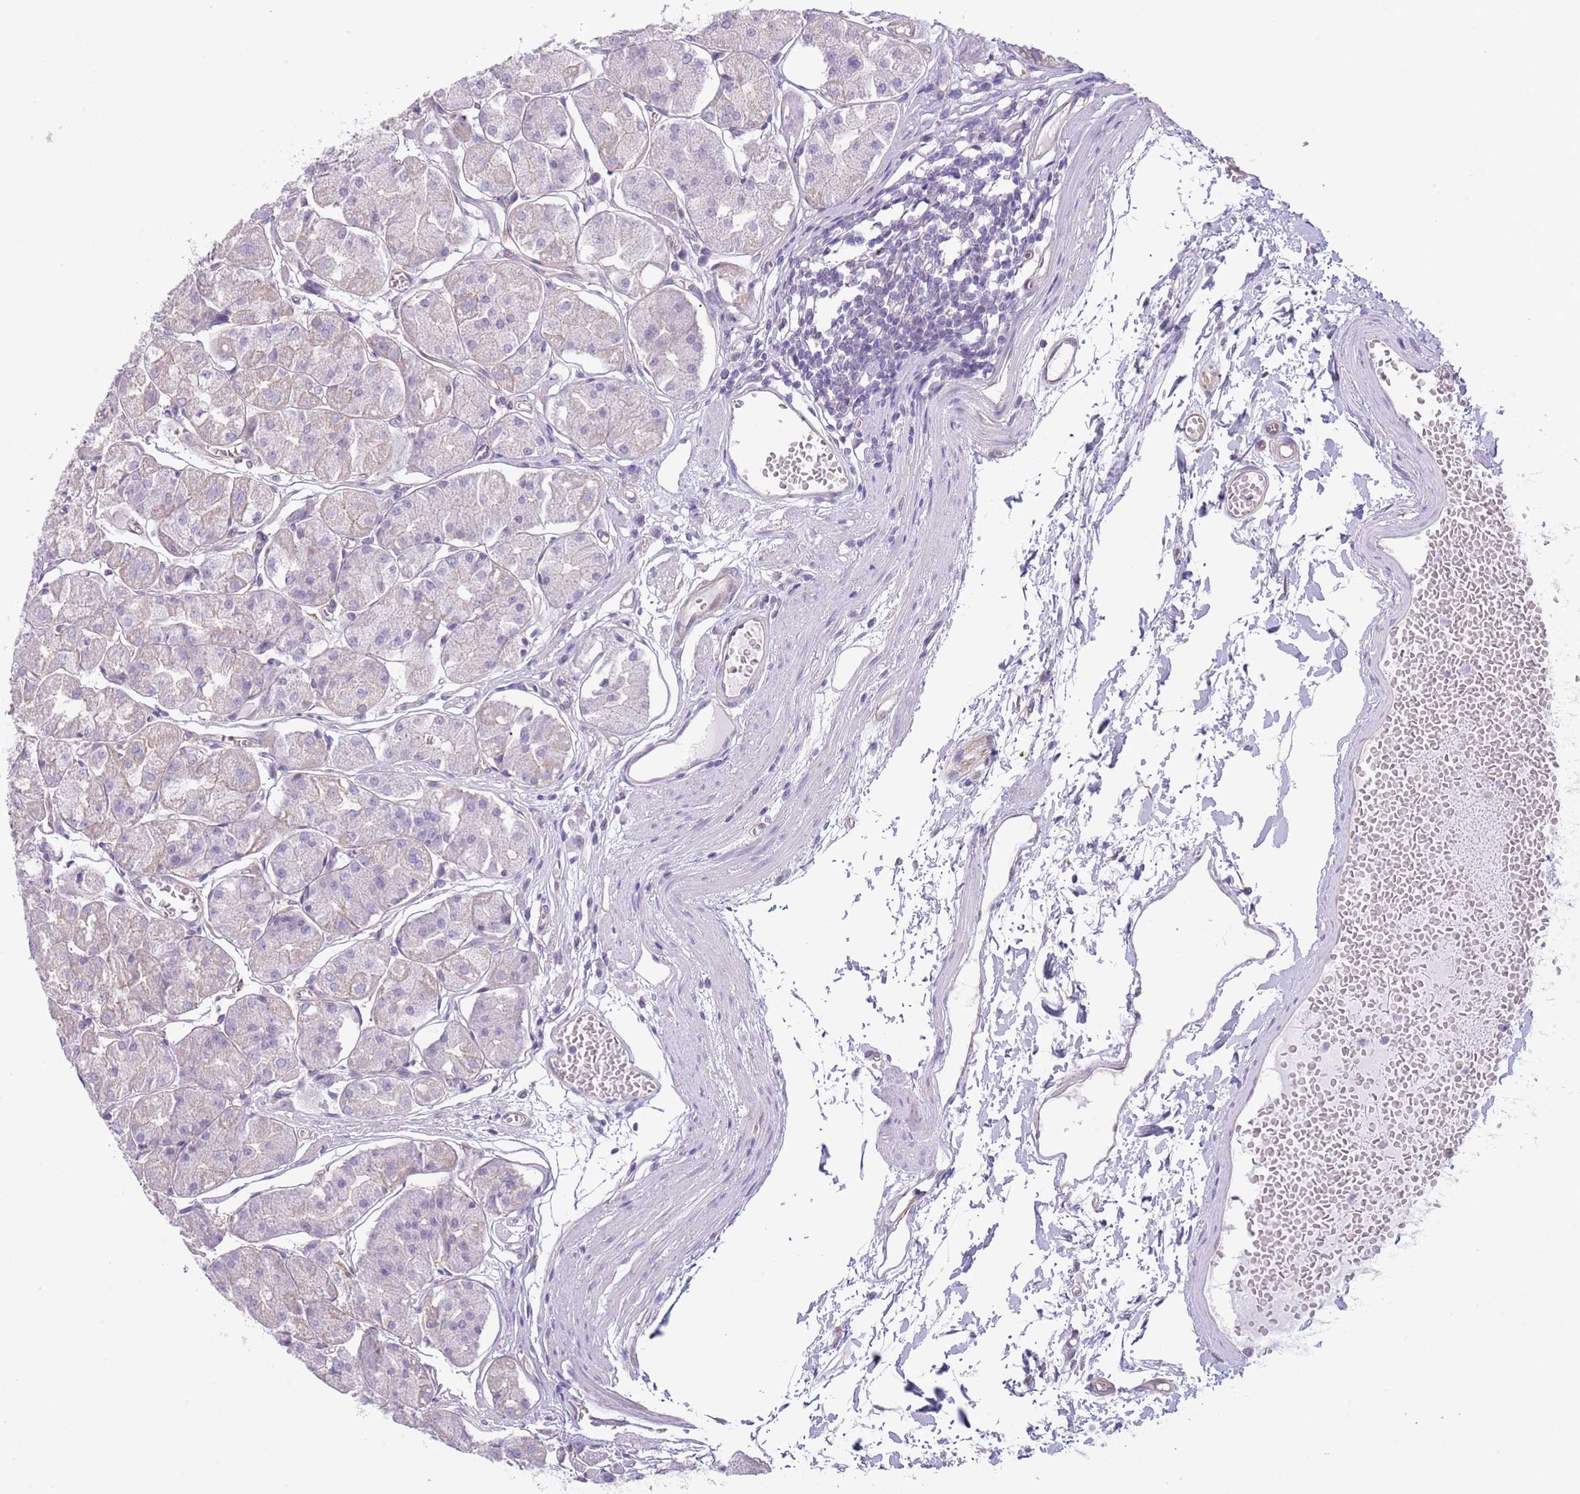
{"staining": {"intensity": "weak", "quantity": "<25%", "location": "cytoplasmic/membranous"}, "tissue": "stomach", "cell_type": "Glandular cells", "image_type": "normal", "snomed": [{"axis": "morphology", "description": "Normal tissue, NOS"}, {"axis": "topography", "description": "Stomach"}], "caption": "The IHC micrograph has no significant expression in glandular cells of stomach. (Stains: DAB (3,3'-diaminobenzidine) immunohistochemistry with hematoxylin counter stain, Microscopy: brightfield microscopy at high magnification).", "gene": "RBP3", "patient": {"sex": "male", "age": 55}}